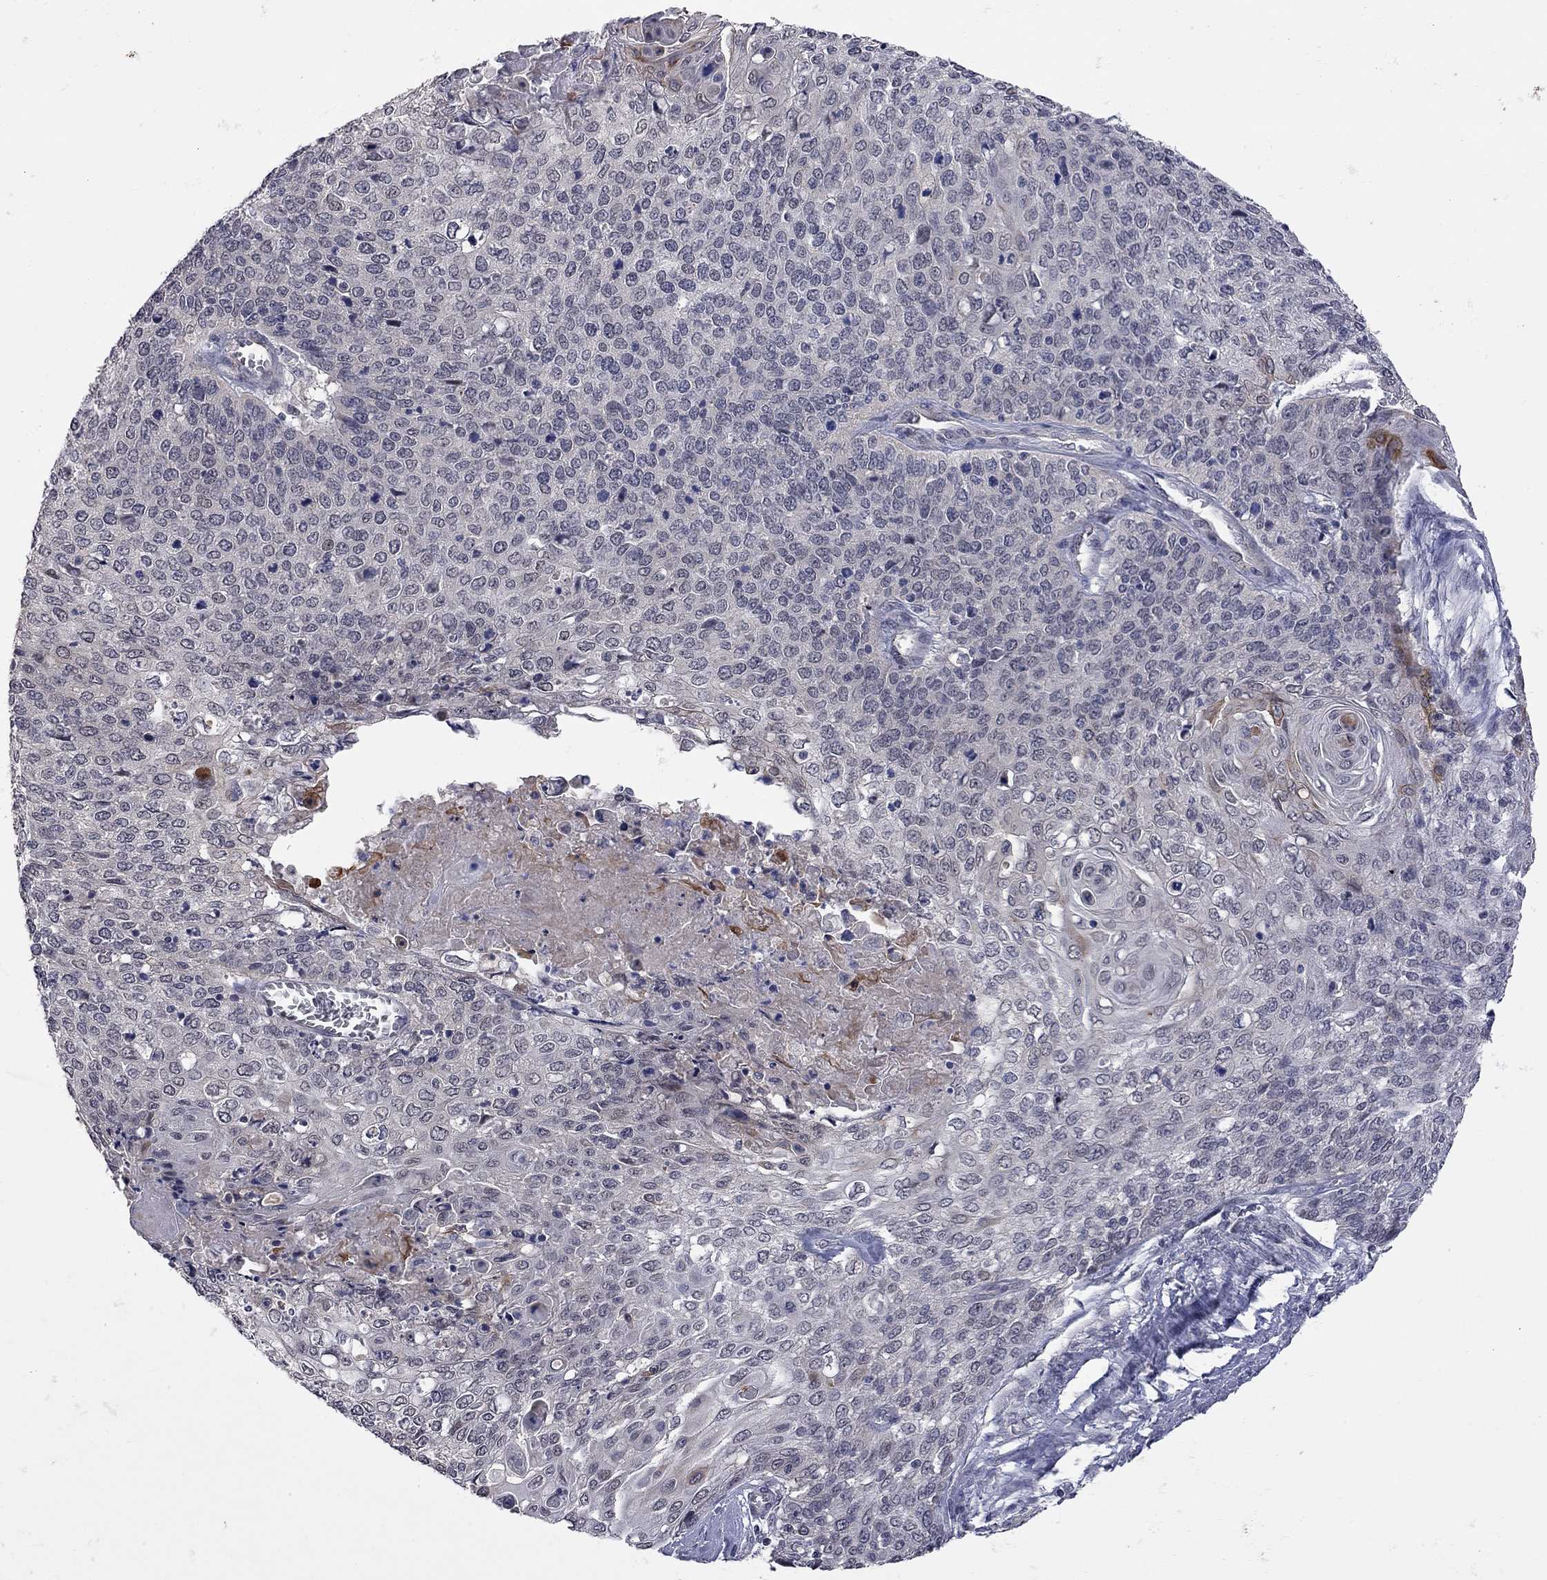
{"staining": {"intensity": "moderate", "quantity": "<25%", "location": "cytoplasmic/membranous"}, "tissue": "cervical cancer", "cell_type": "Tumor cells", "image_type": "cancer", "snomed": [{"axis": "morphology", "description": "Squamous cell carcinoma, NOS"}, {"axis": "topography", "description": "Cervix"}], "caption": "Cervical cancer stained for a protein (brown) demonstrates moderate cytoplasmic/membranous positive positivity in about <25% of tumor cells.", "gene": "FABP12", "patient": {"sex": "female", "age": 39}}